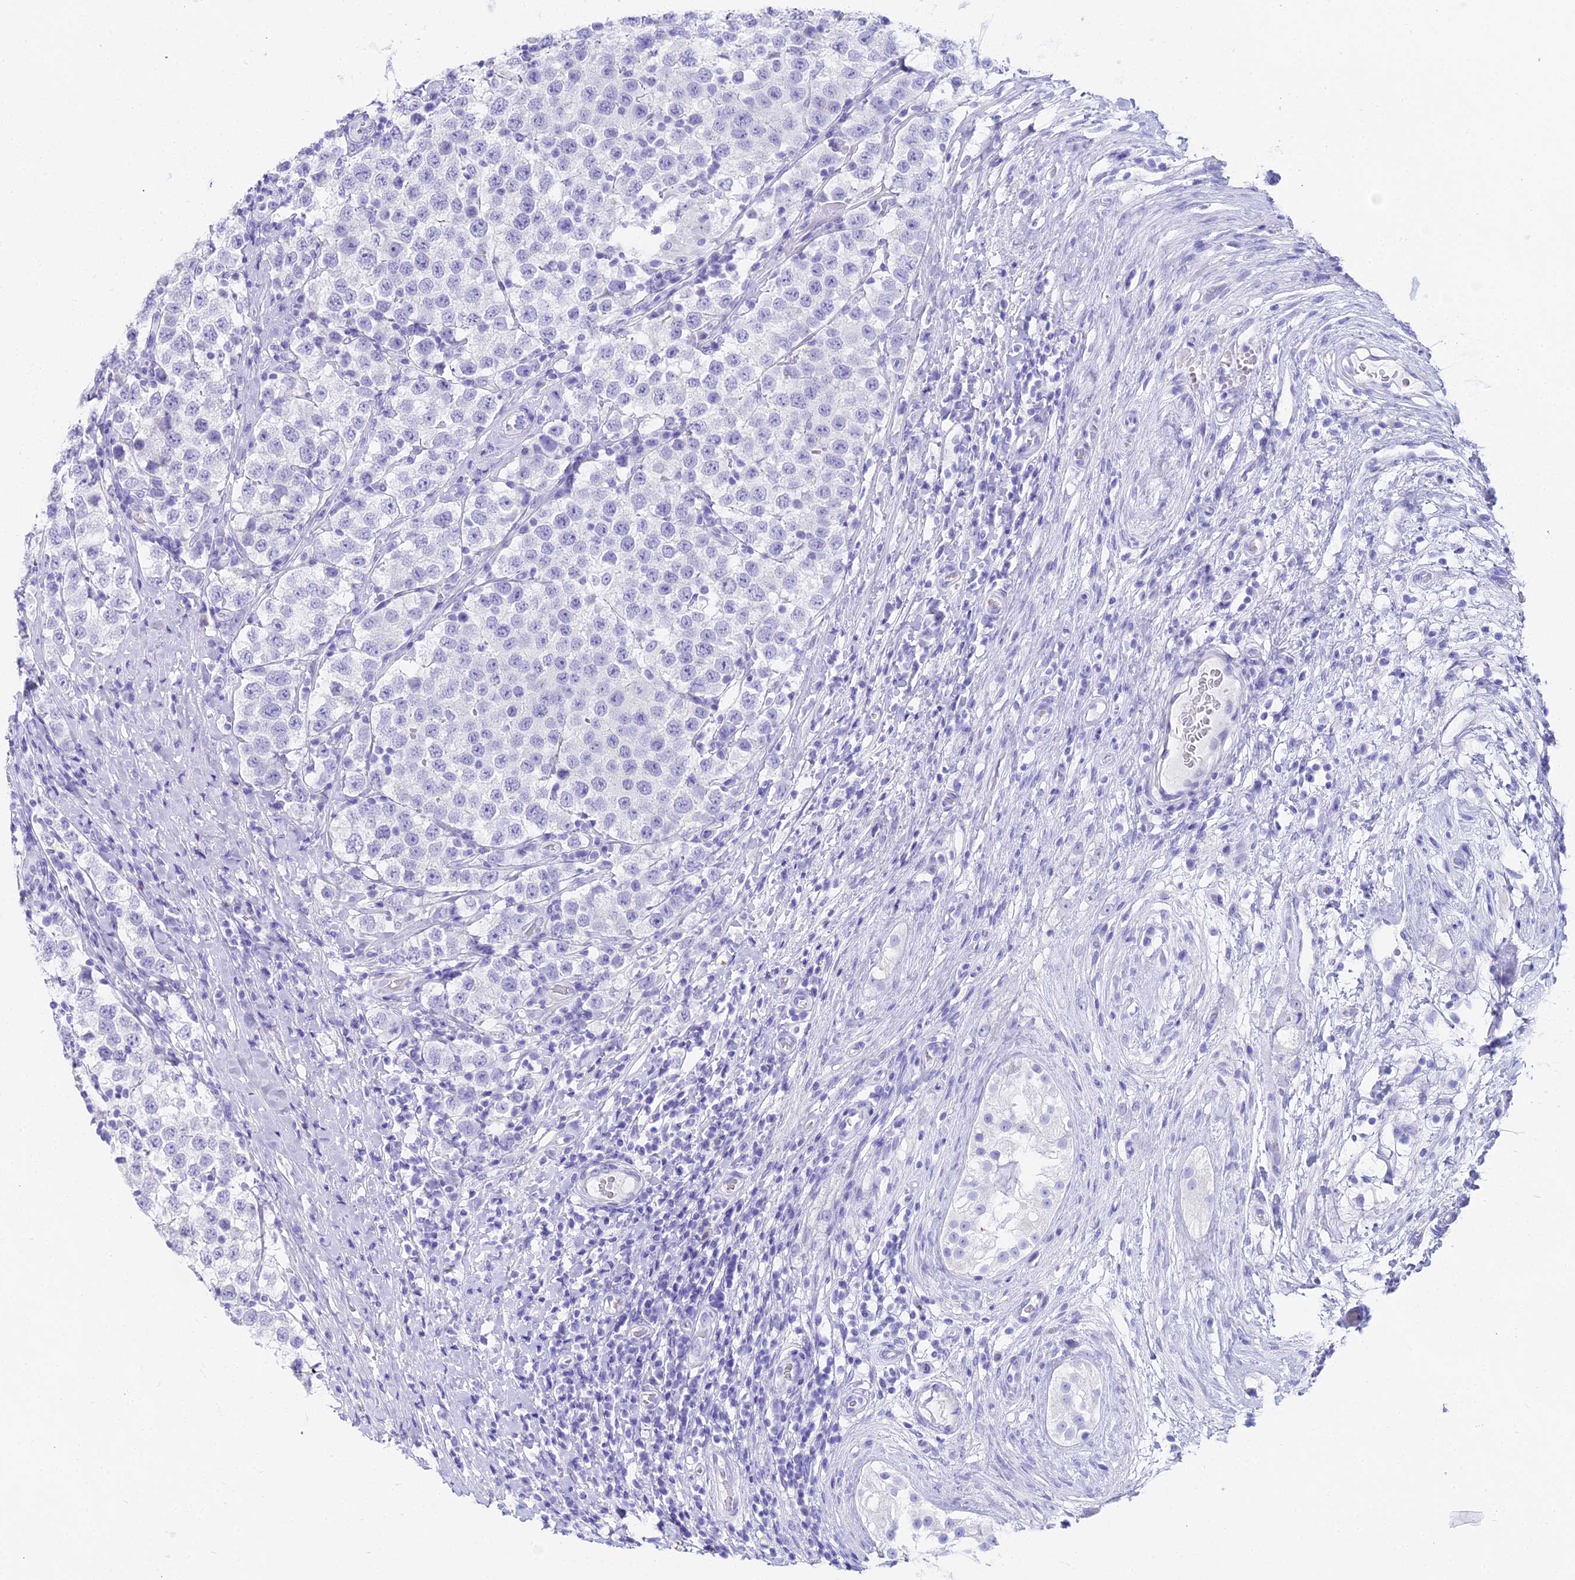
{"staining": {"intensity": "negative", "quantity": "none", "location": "none"}, "tissue": "testis cancer", "cell_type": "Tumor cells", "image_type": "cancer", "snomed": [{"axis": "morphology", "description": "Seminoma, NOS"}, {"axis": "topography", "description": "Testis"}], "caption": "An image of human seminoma (testis) is negative for staining in tumor cells.", "gene": "CGB2", "patient": {"sex": "male", "age": 34}}